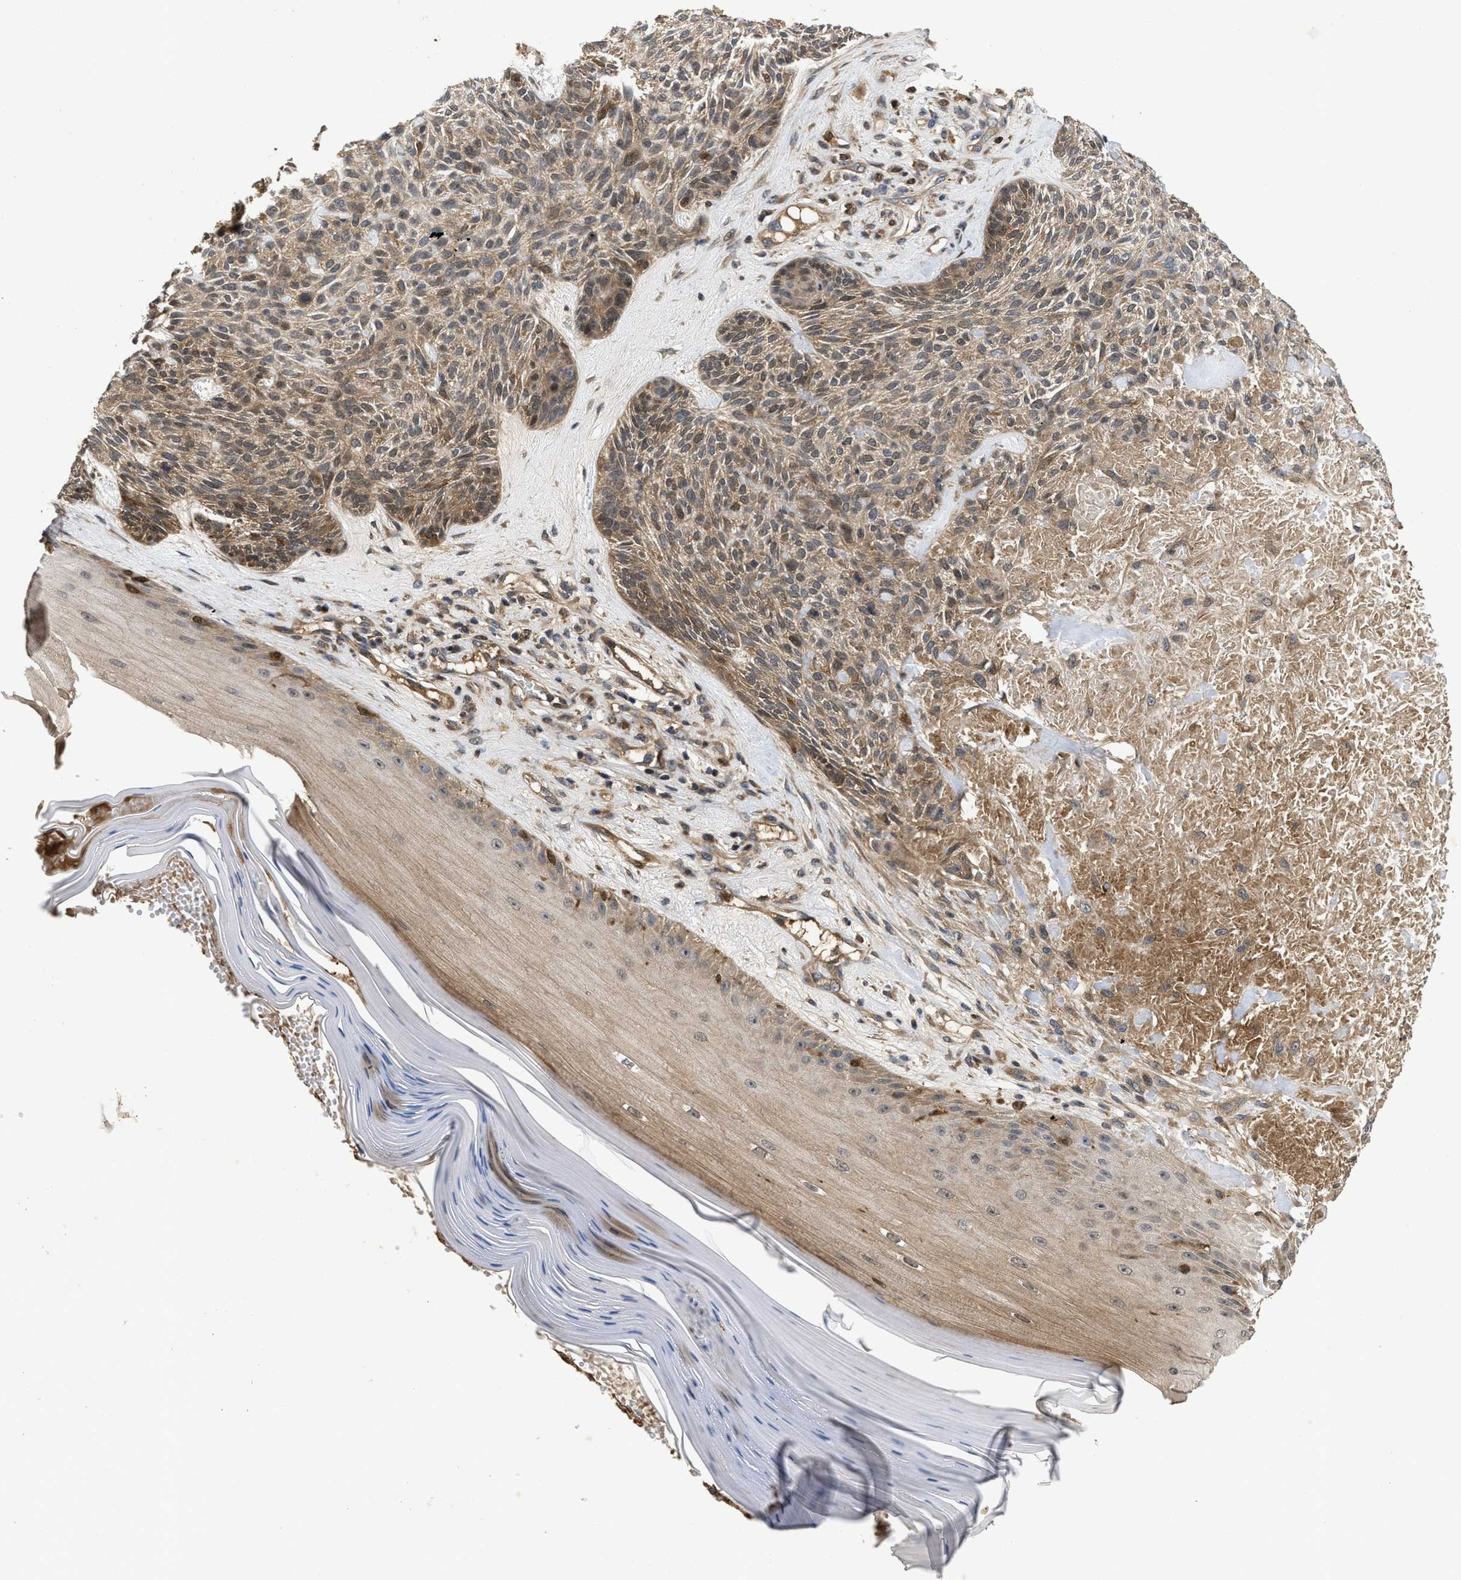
{"staining": {"intensity": "moderate", "quantity": ">75%", "location": "cytoplasmic/membranous"}, "tissue": "skin cancer", "cell_type": "Tumor cells", "image_type": "cancer", "snomed": [{"axis": "morphology", "description": "Basal cell carcinoma"}, {"axis": "topography", "description": "Skin"}], "caption": "Skin cancer (basal cell carcinoma) stained with DAB immunohistochemistry exhibits medium levels of moderate cytoplasmic/membranous expression in about >75% of tumor cells. Using DAB (3,3'-diaminobenzidine) (brown) and hematoxylin (blue) stains, captured at high magnification using brightfield microscopy.", "gene": "CBR3", "patient": {"sex": "male", "age": 55}}